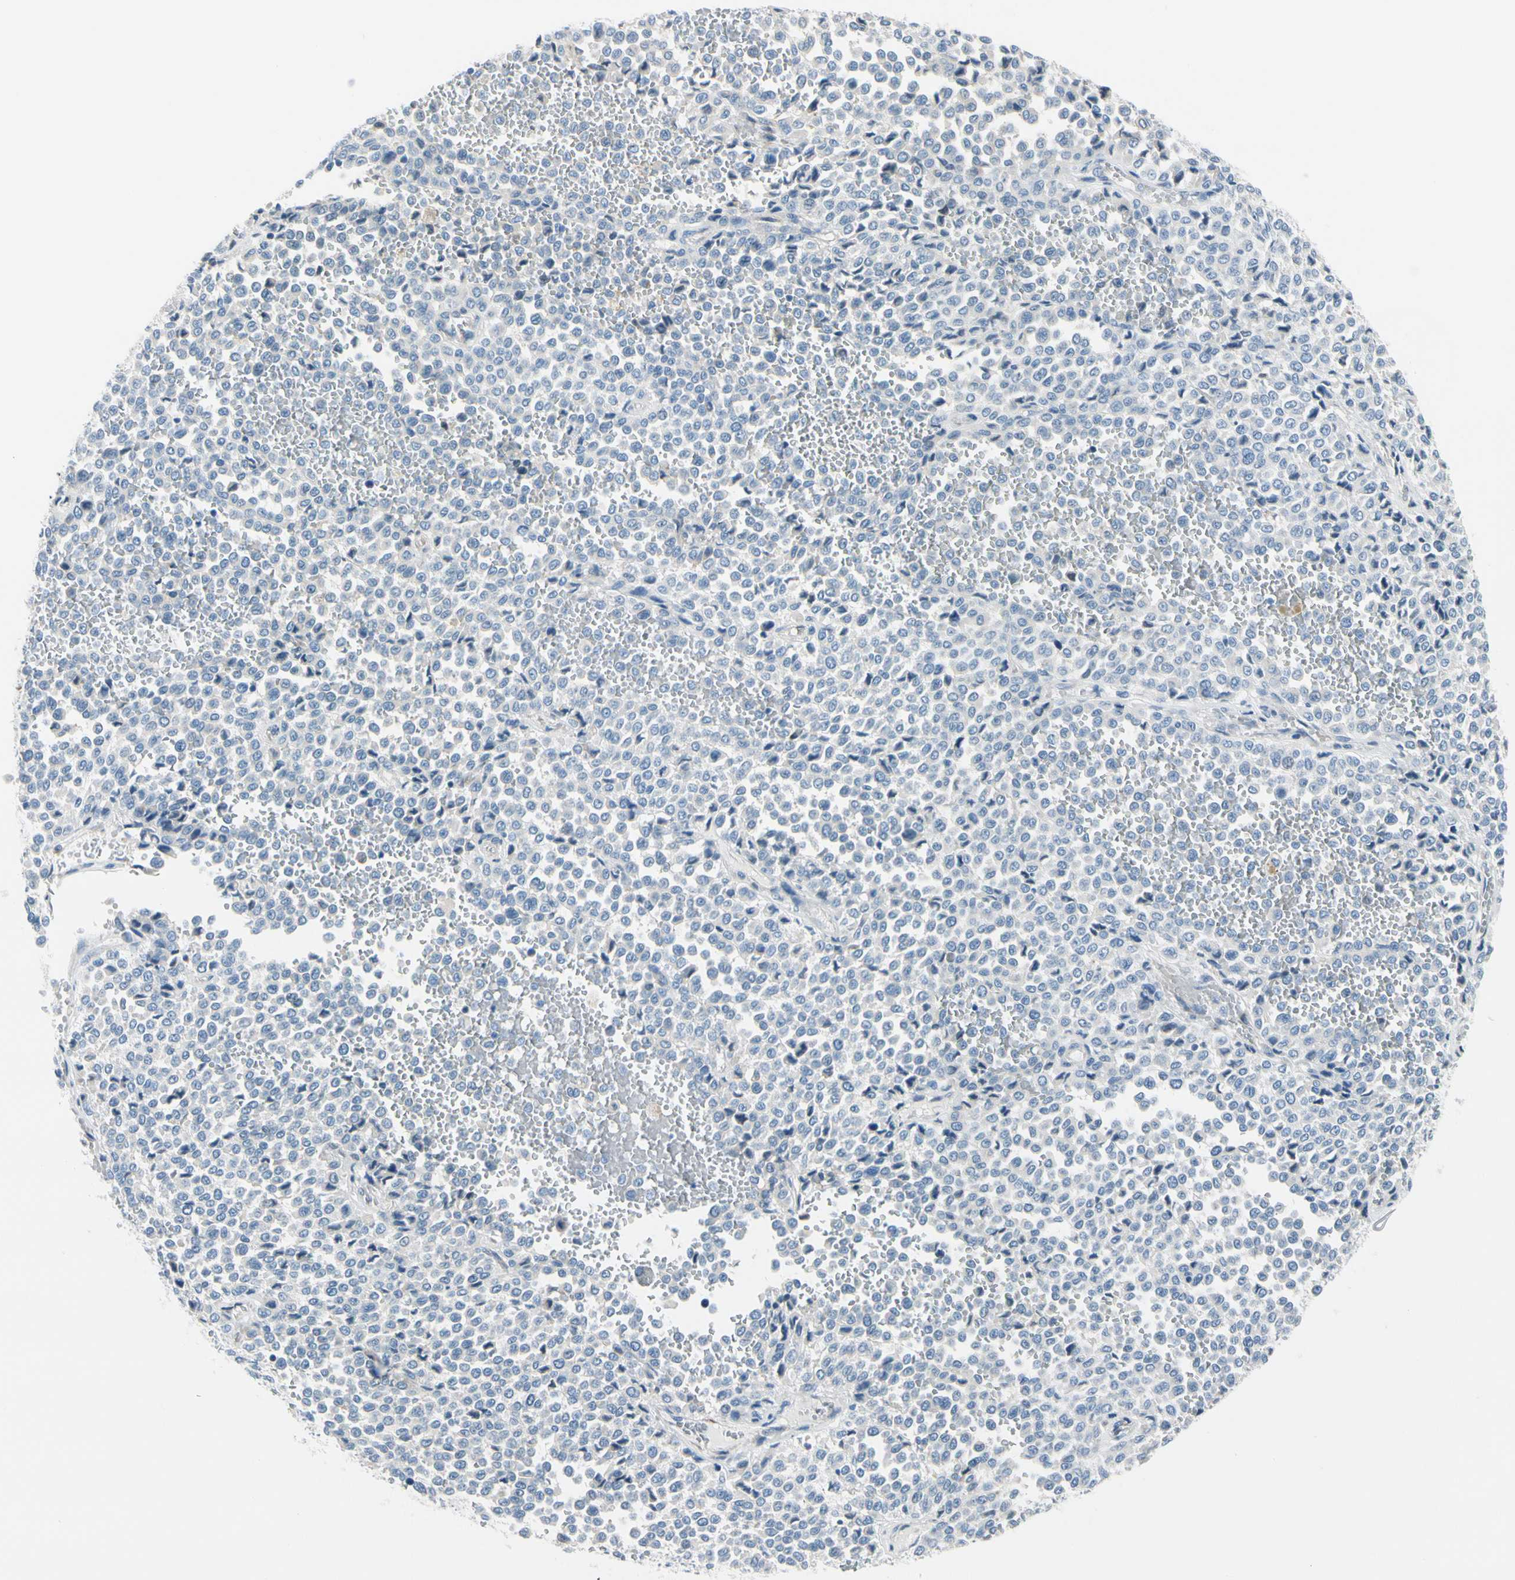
{"staining": {"intensity": "negative", "quantity": "none", "location": "none"}, "tissue": "melanoma", "cell_type": "Tumor cells", "image_type": "cancer", "snomed": [{"axis": "morphology", "description": "Malignant melanoma, Metastatic site"}, {"axis": "topography", "description": "Pancreas"}], "caption": "Melanoma was stained to show a protein in brown. There is no significant expression in tumor cells. (Stains: DAB immunohistochemistry with hematoxylin counter stain, Microscopy: brightfield microscopy at high magnification).", "gene": "FCER2", "patient": {"sex": "female", "age": 30}}